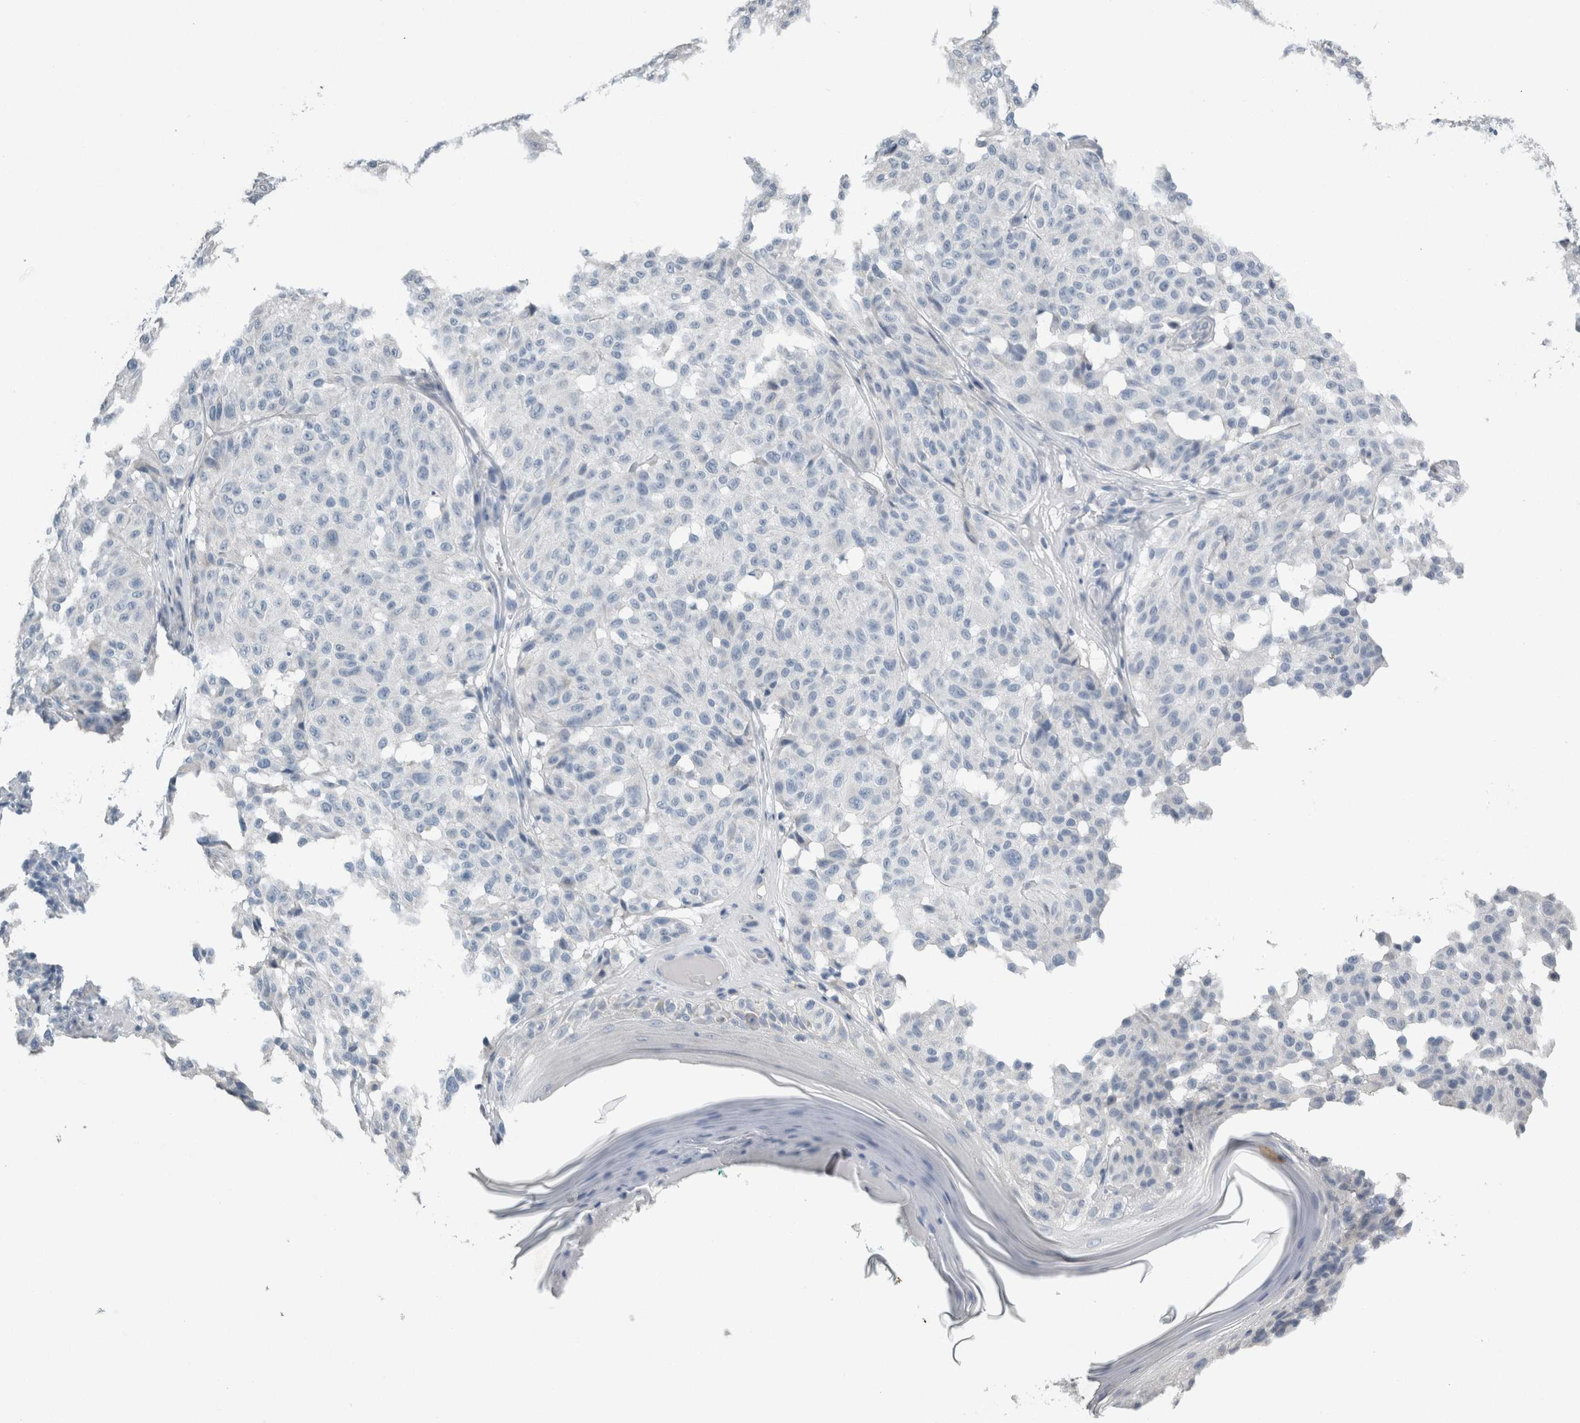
{"staining": {"intensity": "negative", "quantity": "none", "location": "none"}, "tissue": "melanoma", "cell_type": "Tumor cells", "image_type": "cancer", "snomed": [{"axis": "morphology", "description": "Malignant melanoma, NOS"}, {"axis": "topography", "description": "Skin"}], "caption": "IHC photomicrograph of human malignant melanoma stained for a protein (brown), which demonstrates no expression in tumor cells.", "gene": "NEFM", "patient": {"sex": "female", "age": 46}}